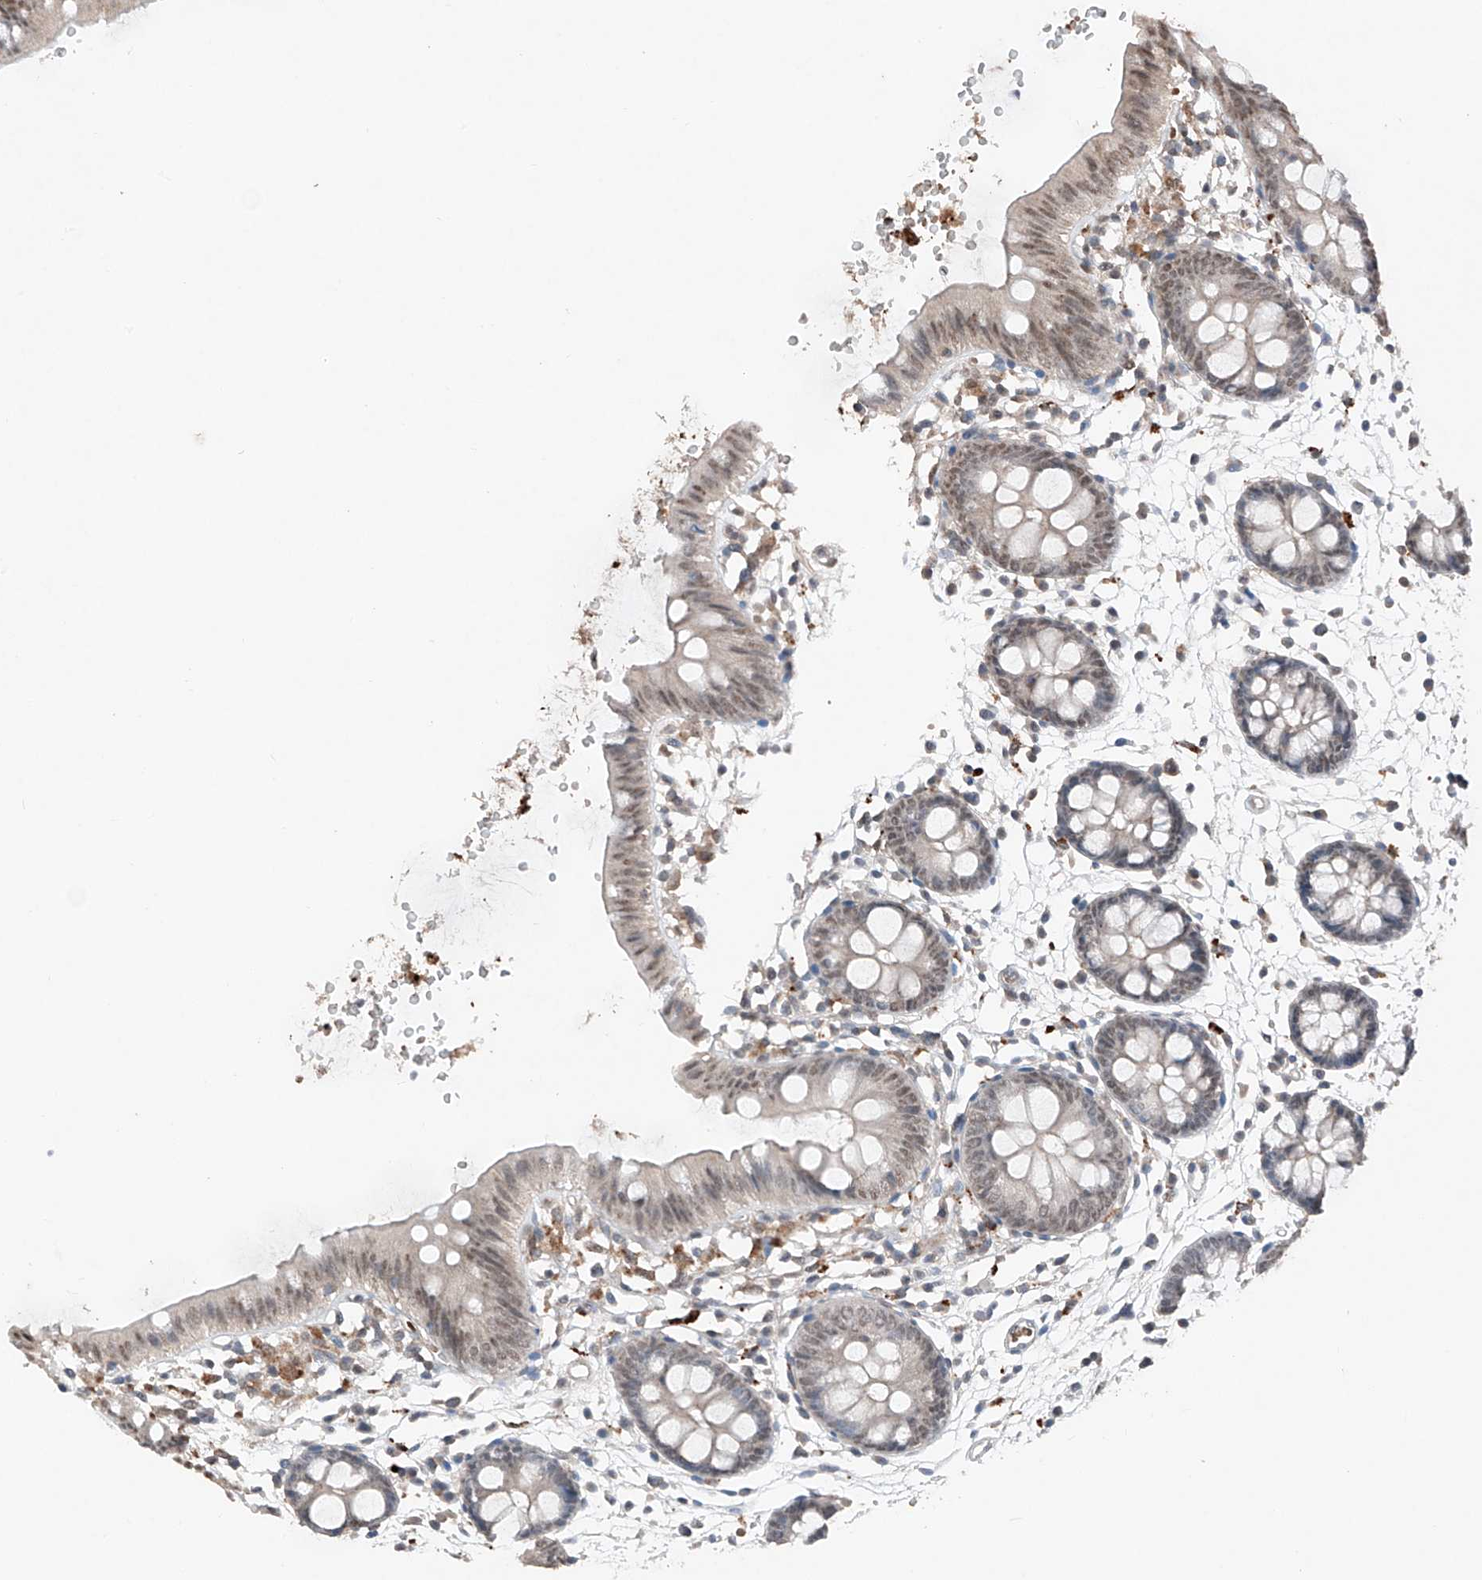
{"staining": {"intensity": "weak", "quantity": ">75%", "location": "cytoplasmic/membranous"}, "tissue": "colon", "cell_type": "Endothelial cells", "image_type": "normal", "snomed": [{"axis": "morphology", "description": "Normal tissue, NOS"}, {"axis": "topography", "description": "Colon"}], "caption": "Endothelial cells demonstrate low levels of weak cytoplasmic/membranous expression in about >75% of cells in unremarkable colon. The staining was performed using DAB to visualize the protein expression in brown, while the nuclei were stained in blue with hematoxylin (Magnification: 20x).", "gene": "TBX4", "patient": {"sex": "male", "age": 56}}